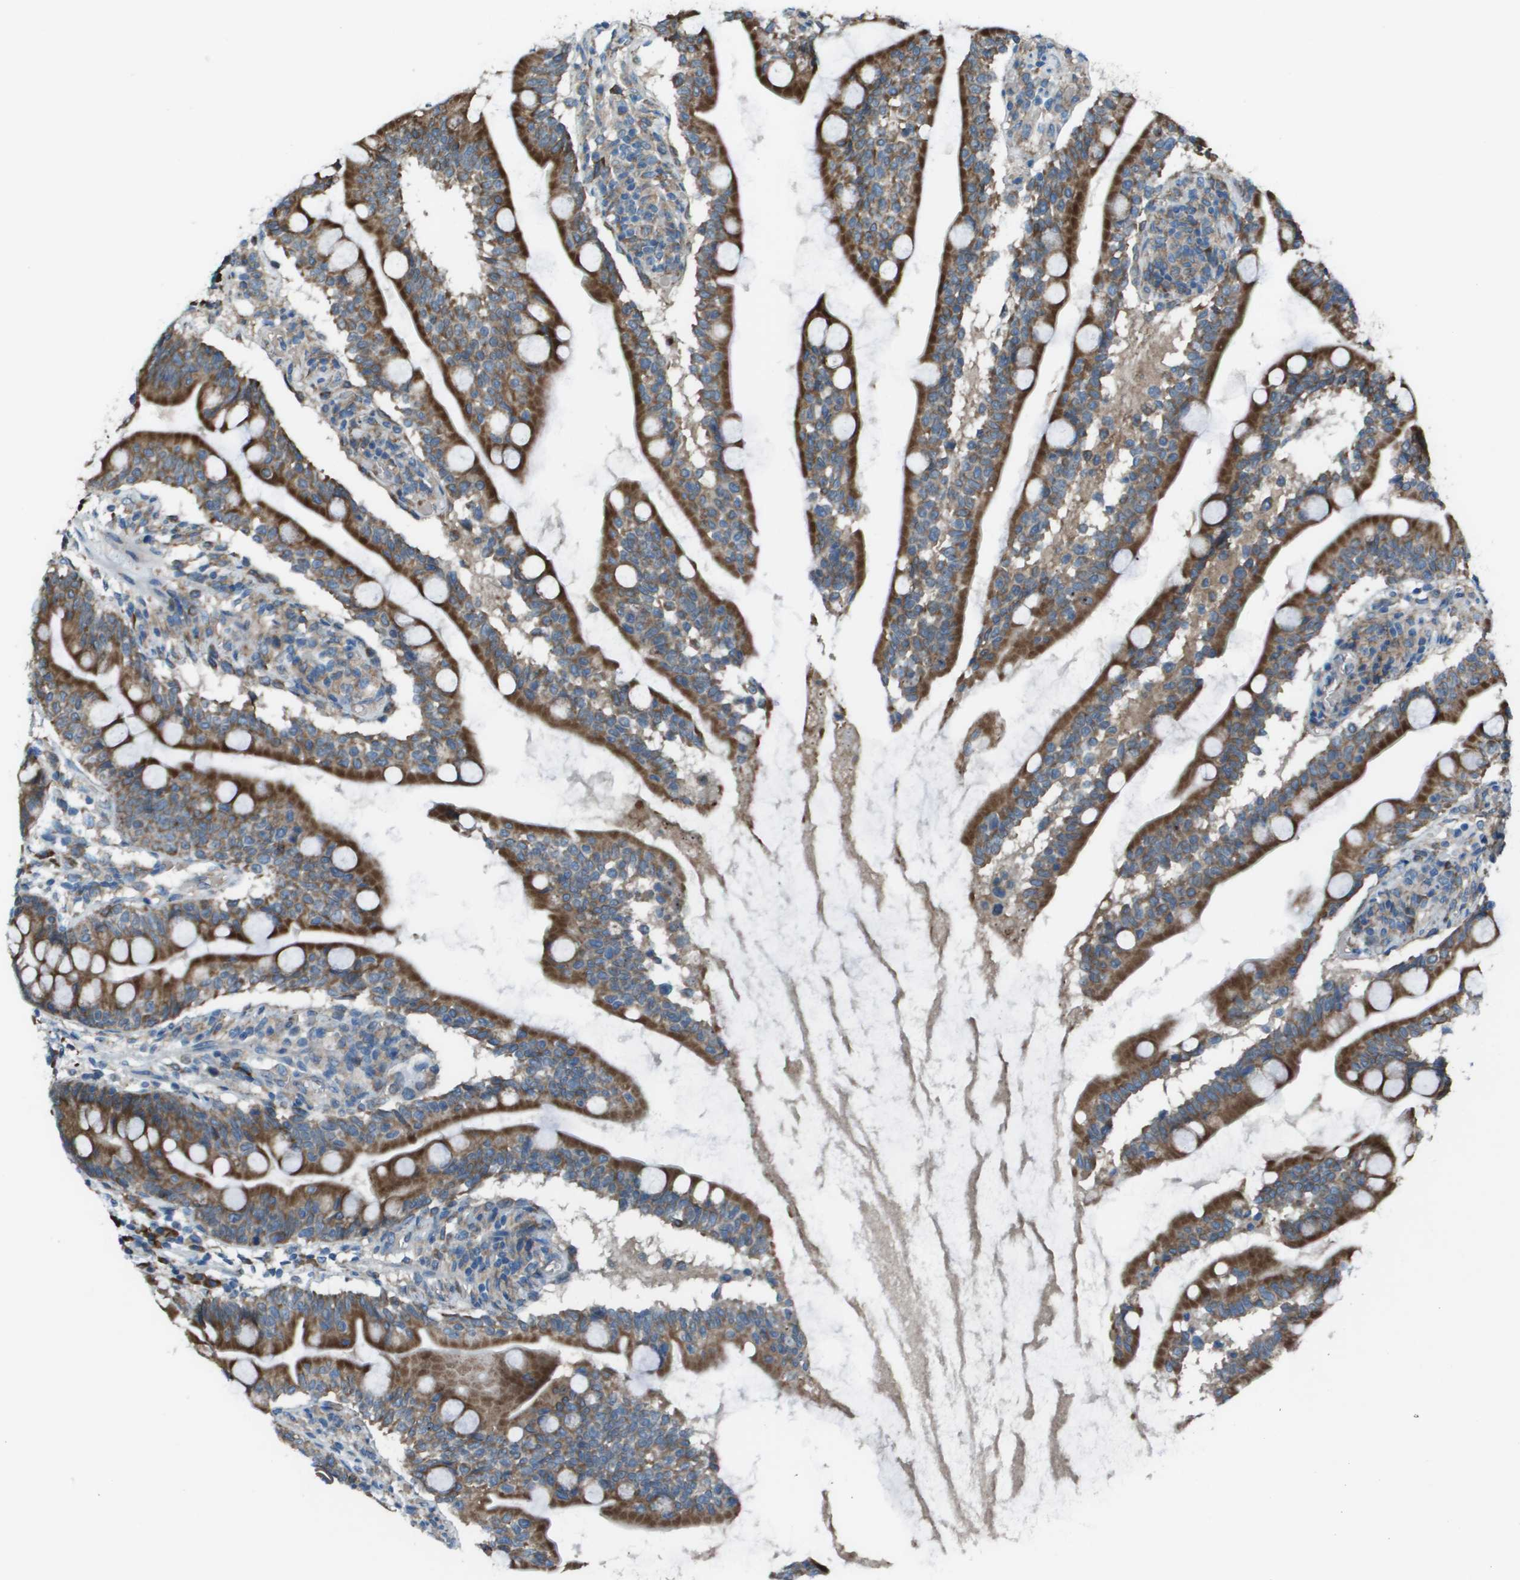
{"staining": {"intensity": "strong", "quantity": ">75%", "location": "cytoplasmic/membranous"}, "tissue": "small intestine", "cell_type": "Glandular cells", "image_type": "normal", "snomed": [{"axis": "morphology", "description": "Normal tissue, NOS"}, {"axis": "topography", "description": "Small intestine"}], "caption": "This histopathology image shows immunohistochemistry (IHC) staining of benign human small intestine, with high strong cytoplasmic/membranous positivity in about >75% of glandular cells.", "gene": "UTS2", "patient": {"sex": "female", "age": 56}}